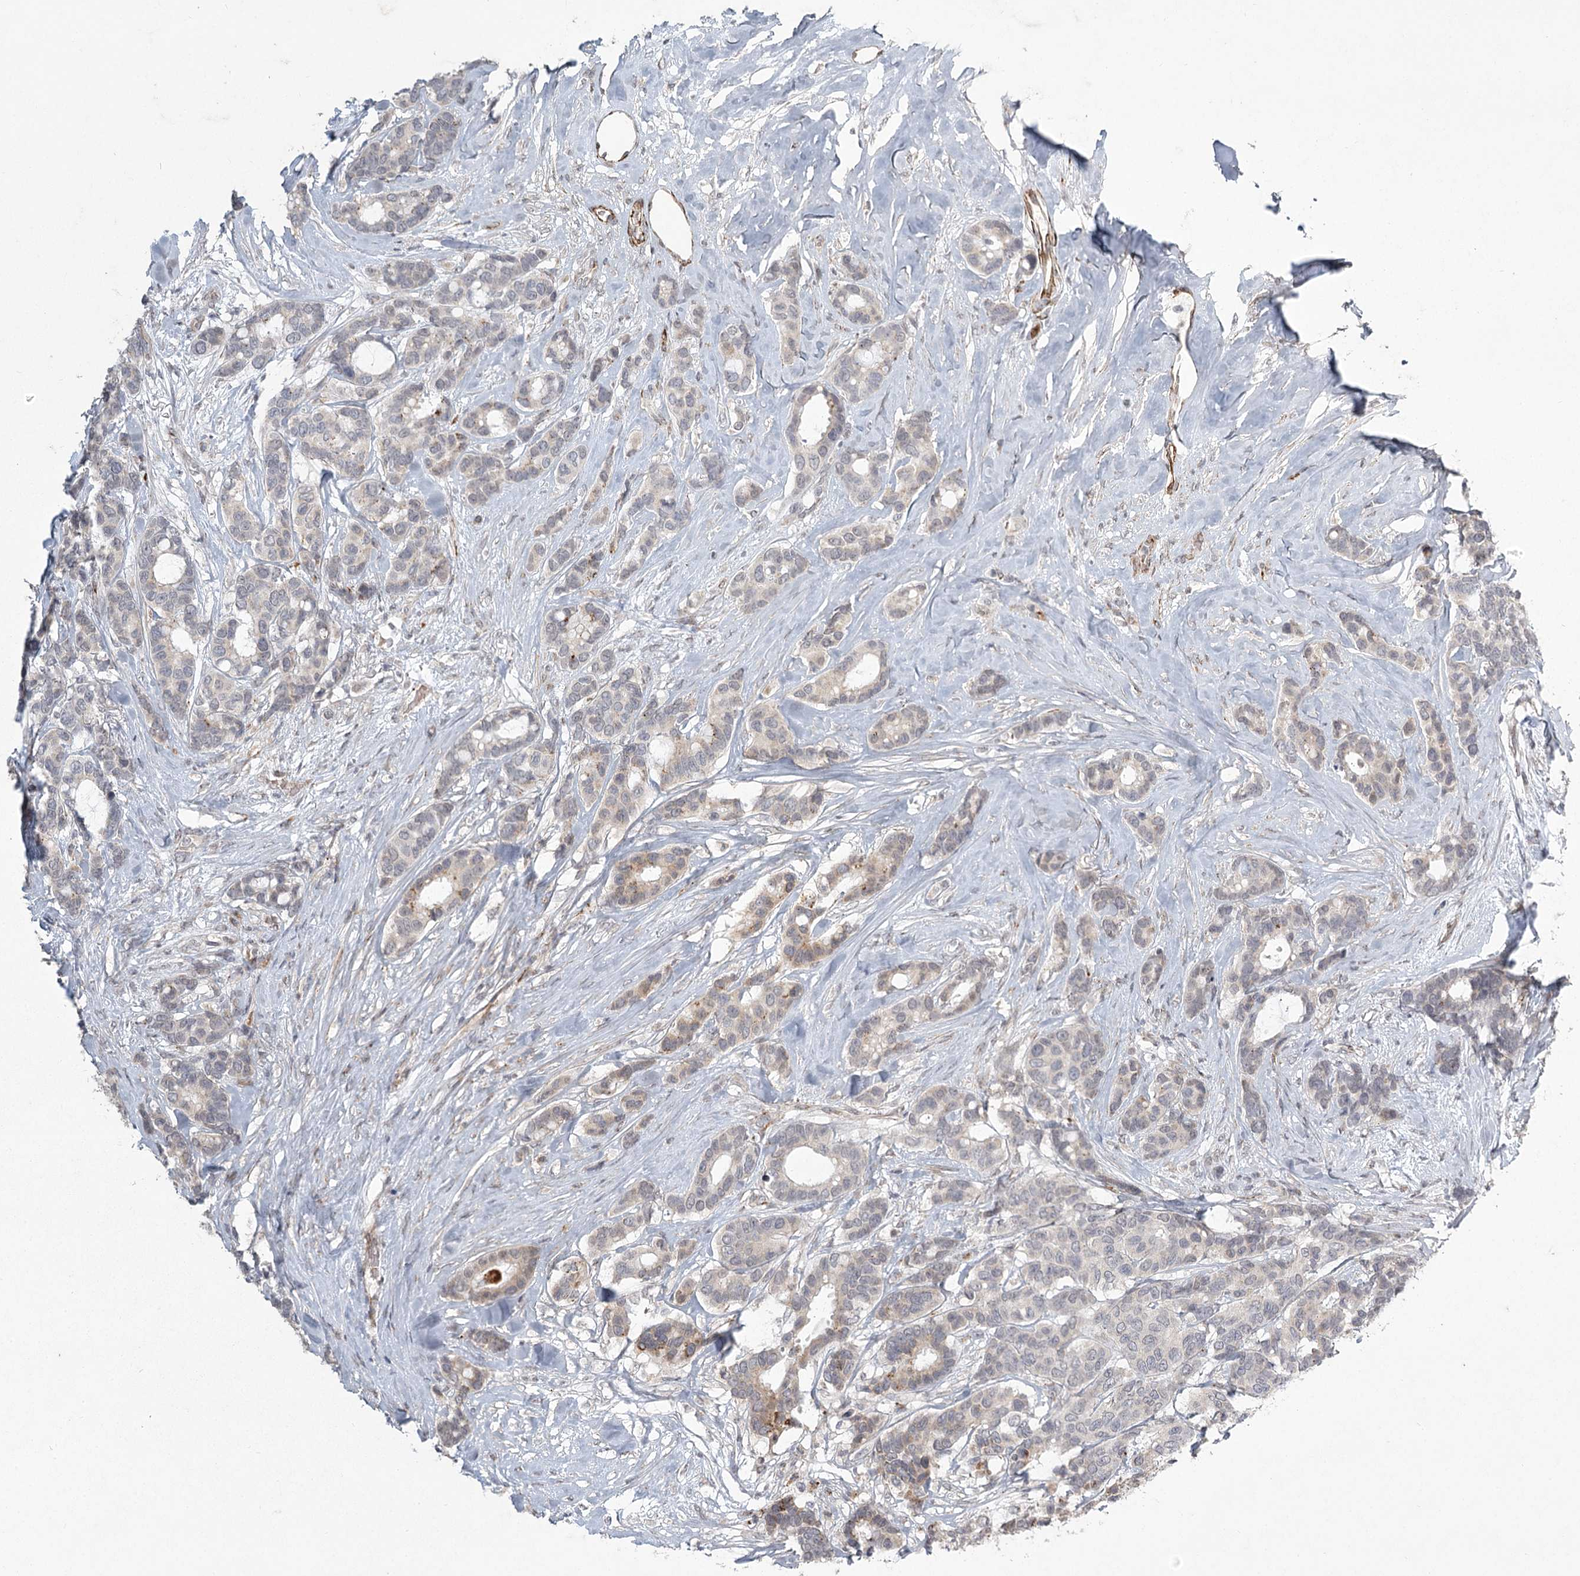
{"staining": {"intensity": "weak", "quantity": "25%-75%", "location": "cytoplasmic/membranous"}, "tissue": "breast cancer", "cell_type": "Tumor cells", "image_type": "cancer", "snomed": [{"axis": "morphology", "description": "Duct carcinoma"}, {"axis": "topography", "description": "Breast"}], "caption": "Protein expression analysis of human breast intraductal carcinoma reveals weak cytoplasmic/membranous staining in approximately 25%-75% of tumor cells.", "gene": "MEPE", "patient": {"sex": "female", "age": 87}}